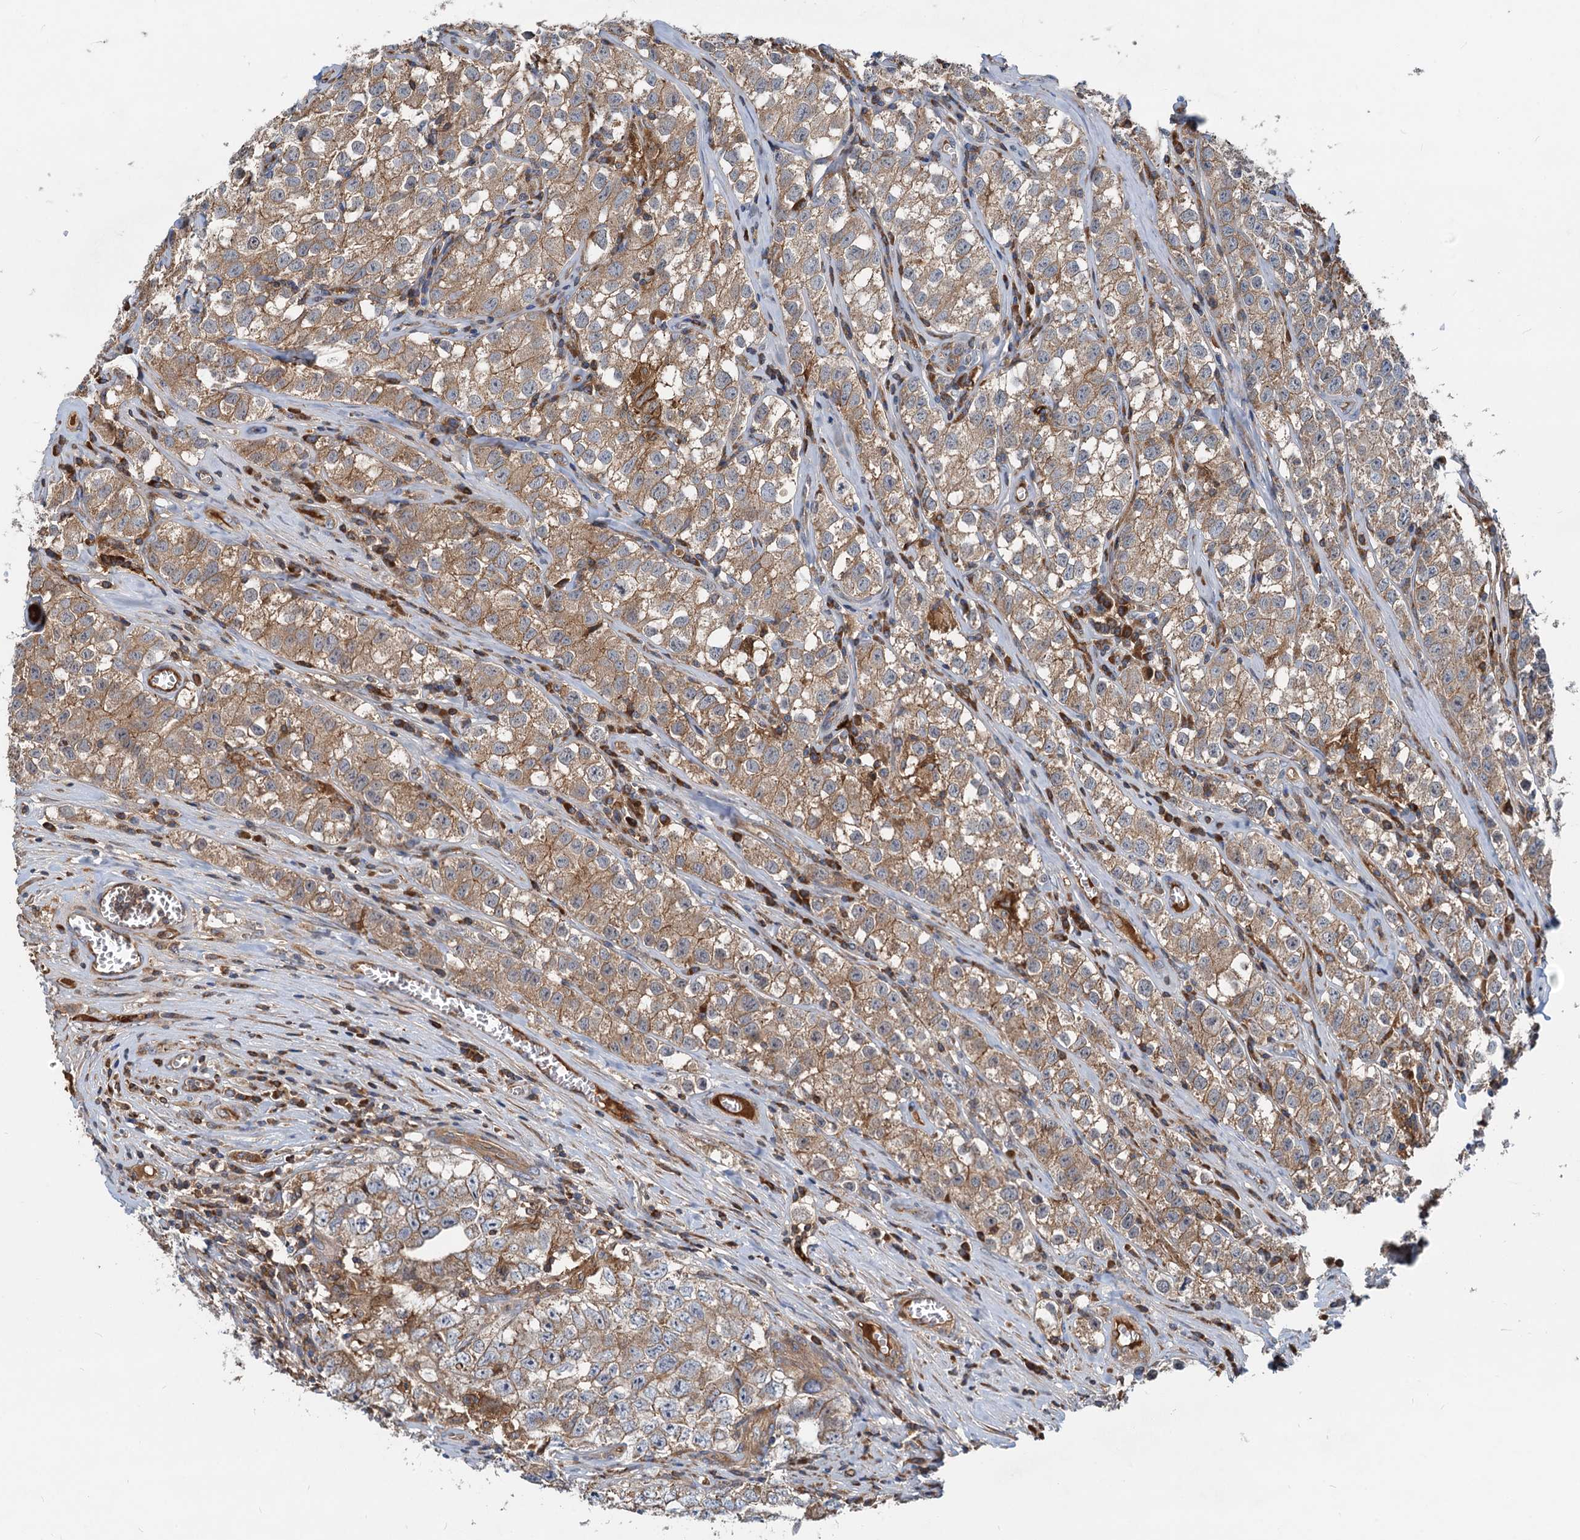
{"staining": {"intensity": "moderate", "quantity": ">75%", "location": "cytoplasmic/membranous"}, "tissue": "testis cancer", "cell_type": "Tumor cells", "image_type": "cancer", "snomed": [{"axis": "morphology", "description": "Seminoma, NOS"}, {"axis": "morphology", "description": "Carcinoma, Embryonal, NOS"}, {"axis": "topography", "description": "Testis"}], "caption": "DAB immunohistochemical staining of human embryonal carcinoma (testis) reveals moderate cytoplasmic/membranous protein positivity in about >75% of tumor cells. The staining was performed using DAB (3,3'-diaminobenzidine), with brown indicating positive protein expression. Nuclei are stained blue with hematoxylin.", "gene": "LNX2", "patient": {"sex": "male", "age": 43}}